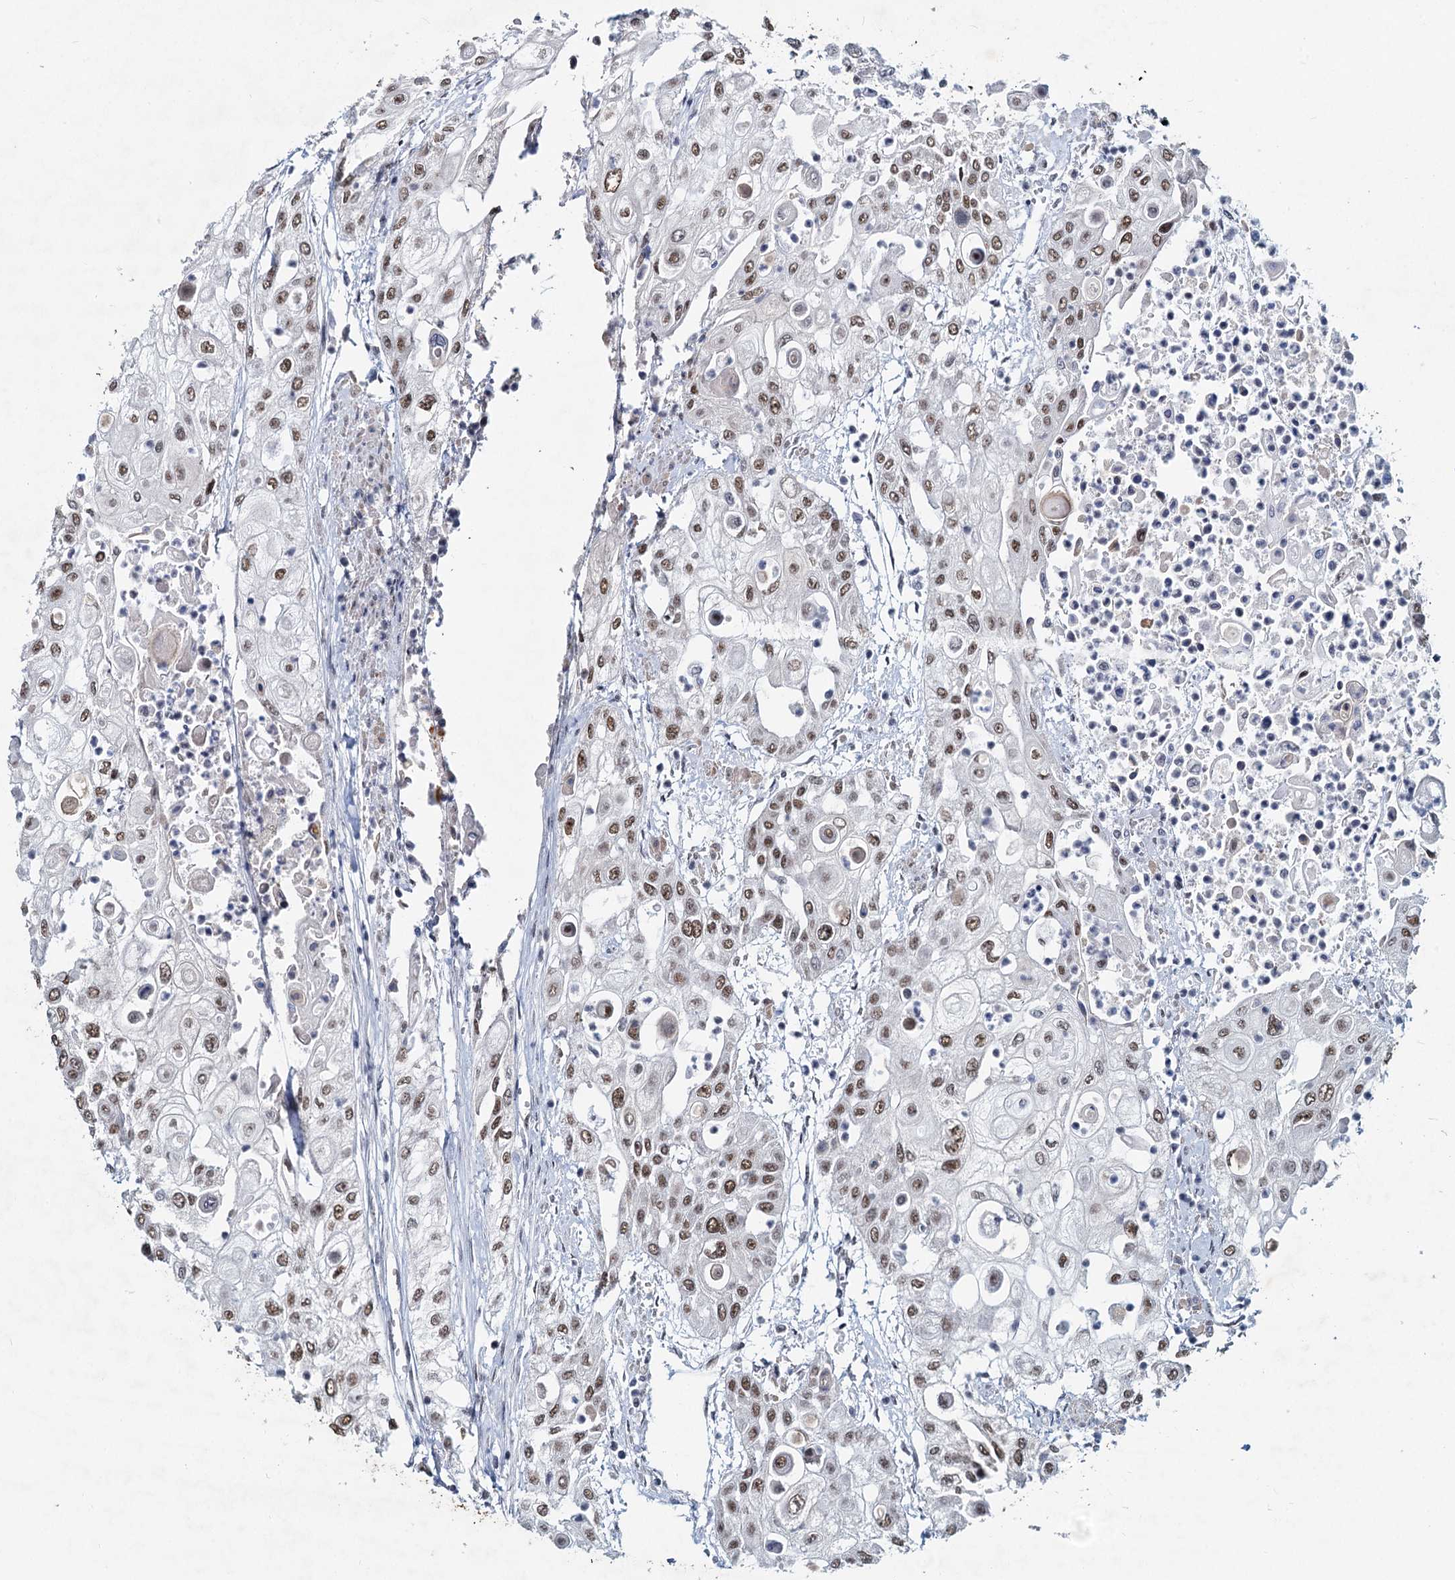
{"staining": {"intensity": "moderate", "quantity": ">75%", "location": "nuclear"}, "tissue": "urothelial cancer", "cell_type": "Tumor cells", "image_type": "cancer", "snomed": [{"axis": "morphology", "description": "Urothelial carcinoma, High grade"}, {"axis": "topography", "description": "Urinary bladder"}], "caption": "Immunohistochemical staining of human urothelial cancer exhibits medium levels of moderate nuclear protein expression in approximately >75% of tumor cells.", "gene": "METTL14", "patient": {"sex": "female", "age": 79}}